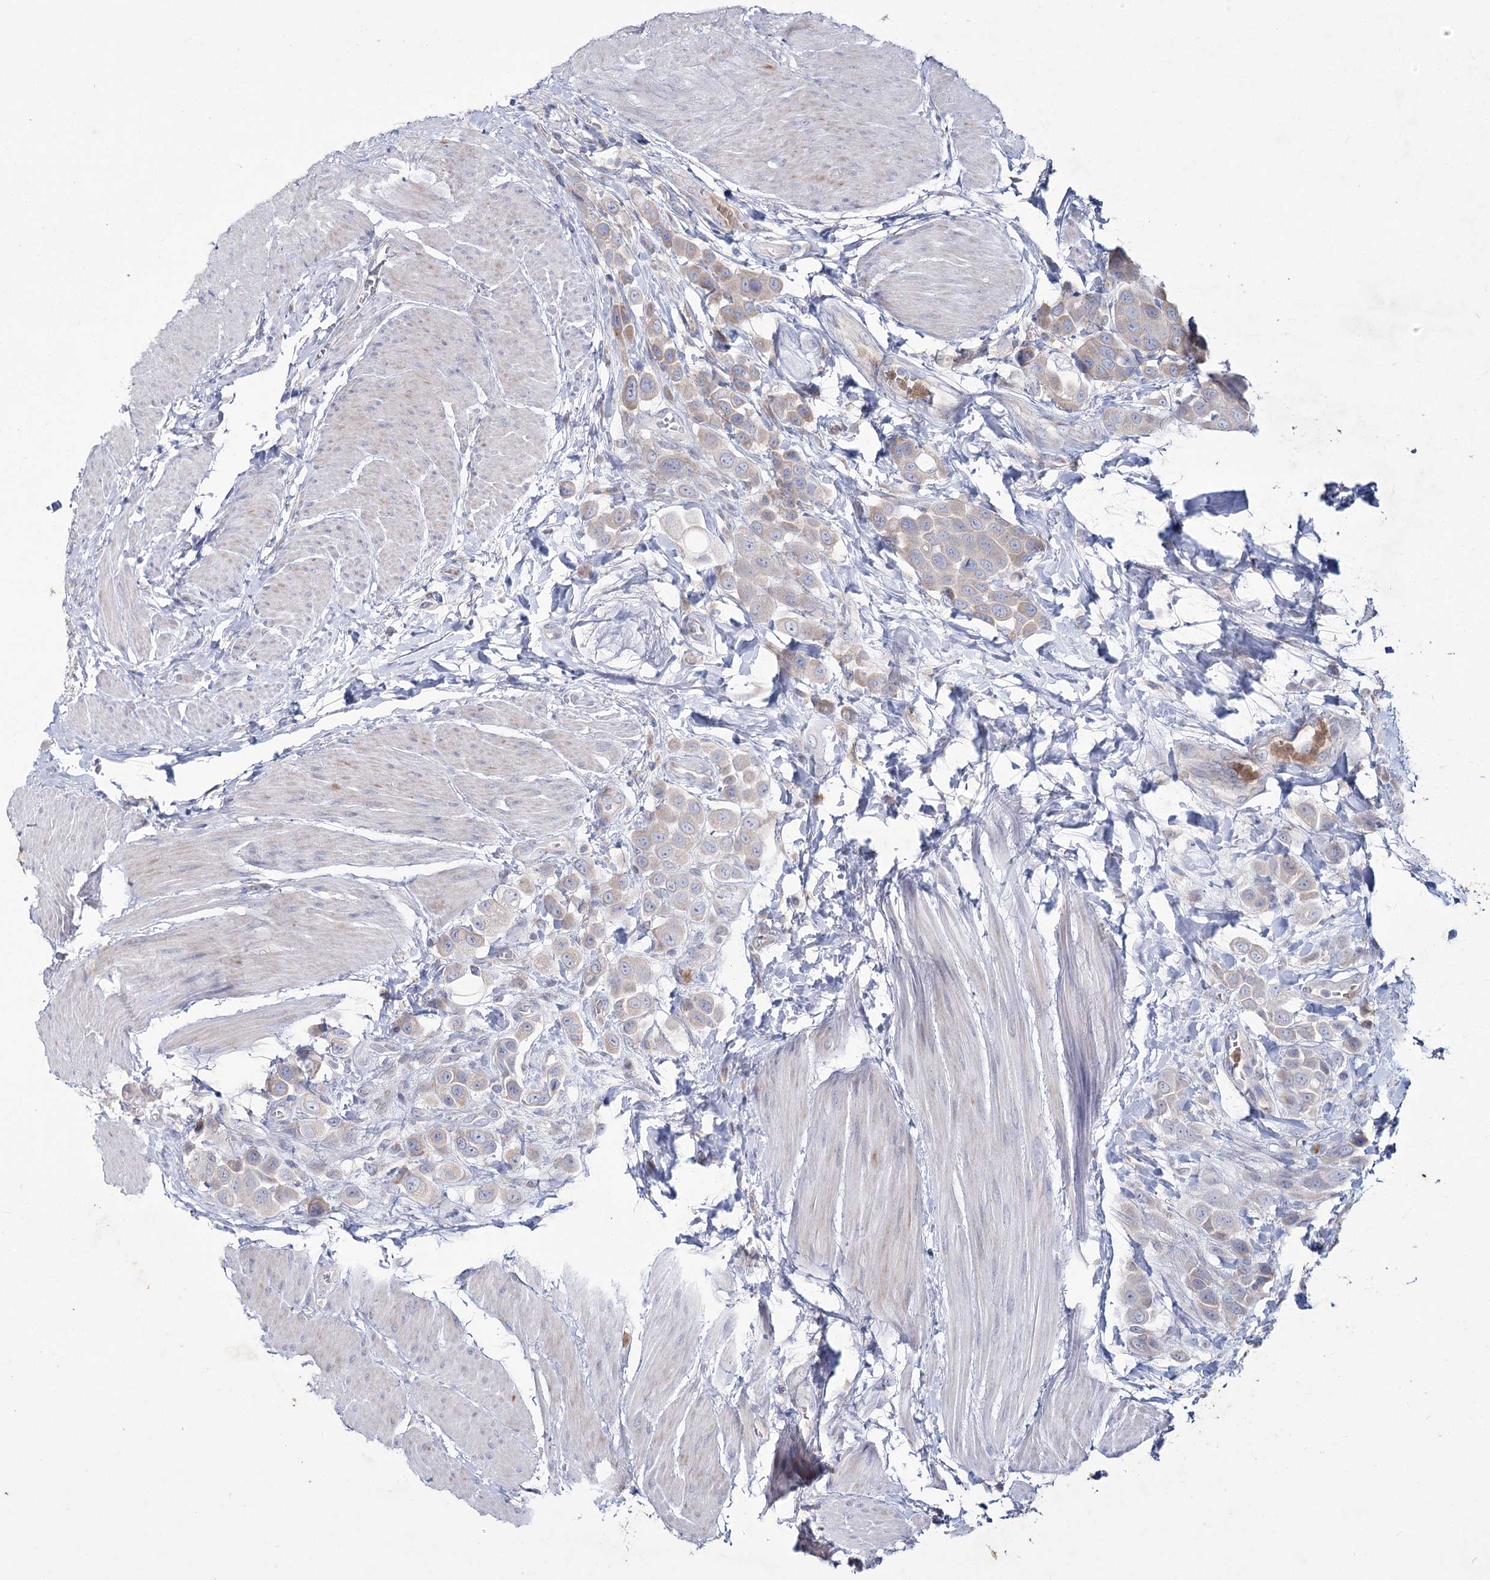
{"staining": {"intensity": "negative", "quantity": "none", "location": "none"}, "tissue": "urothelial cancer", "cell_type": "Tumor cells", "image_type": "cancer", "snomed": [{"axis": "morphology", "description": "Urothelial carcinoma, High grade"}, {"axis": "topography", "description": "Urinary bladder"}], "caption": "High magnification brightfield microscopy of urothelial carcinoma (high-grade) stained with DAB (brown) and counterstained with hematoxylin (blue): tumor cells show no significant expression.", "gene": "NIPAL4", "patient": {"sex": "male", "age": 50}}